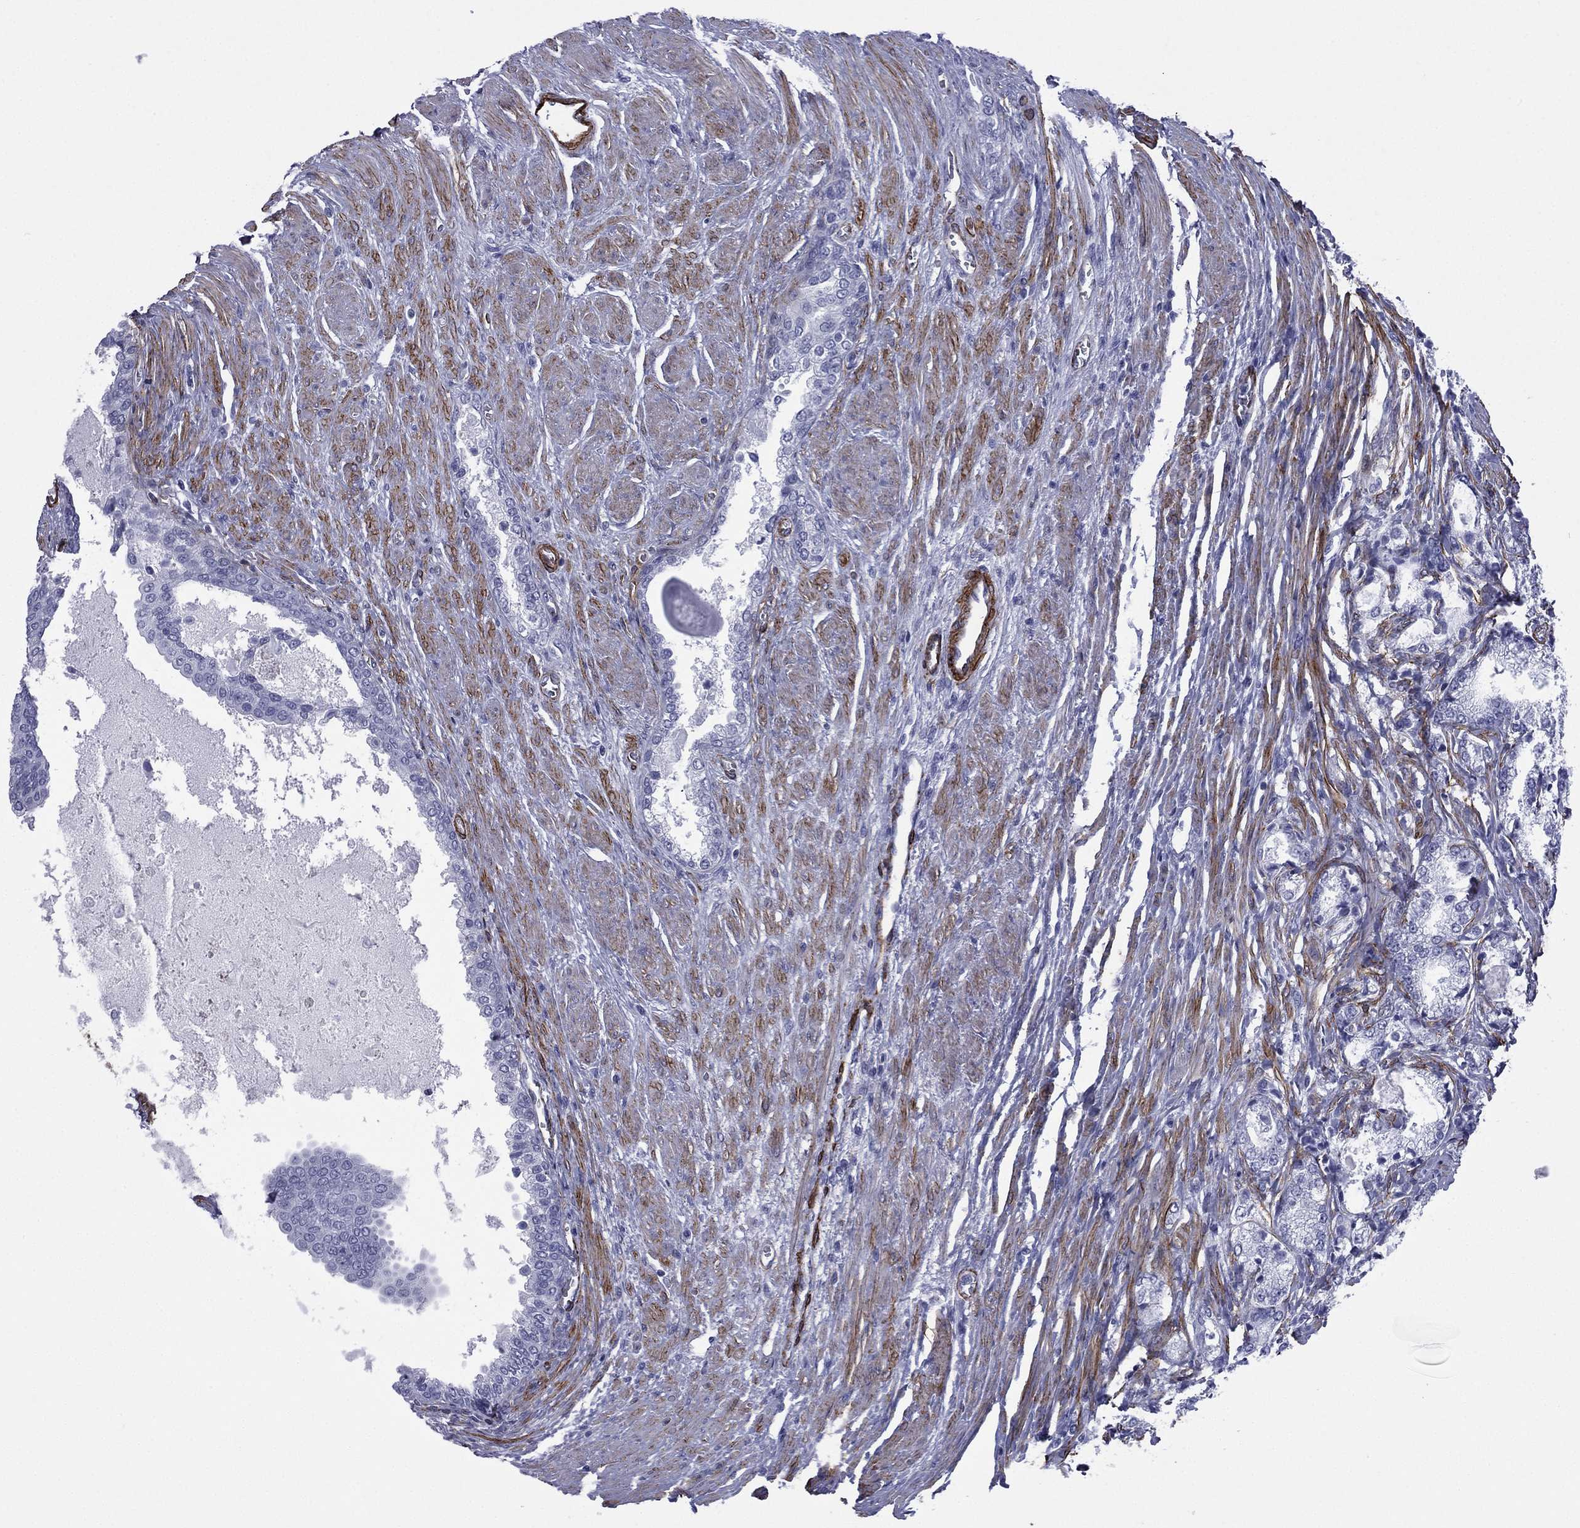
{"staining": {"intensity": "negative", "quantity": "none", "location": "none"}, "tissue": "prostate cancer", "cell_type": "Tumor cells", "image_type": "cancer", "snomed": [{"axis": "morphology", "description": "Adenocarcinoma, NOS"}, {"axis": "topography", "description": "Prostate and seminal vesicle, NOS"}, {"axis": "topography", "description": "Prostate"}], "caption": "This is an immunohistochemistry (IHC) image of prostate cancer (adenocarcinoma). There is no positivity in tumor cells.", "gene": "CAVIN3", "patient": {"sex": "male", "age": 62}}